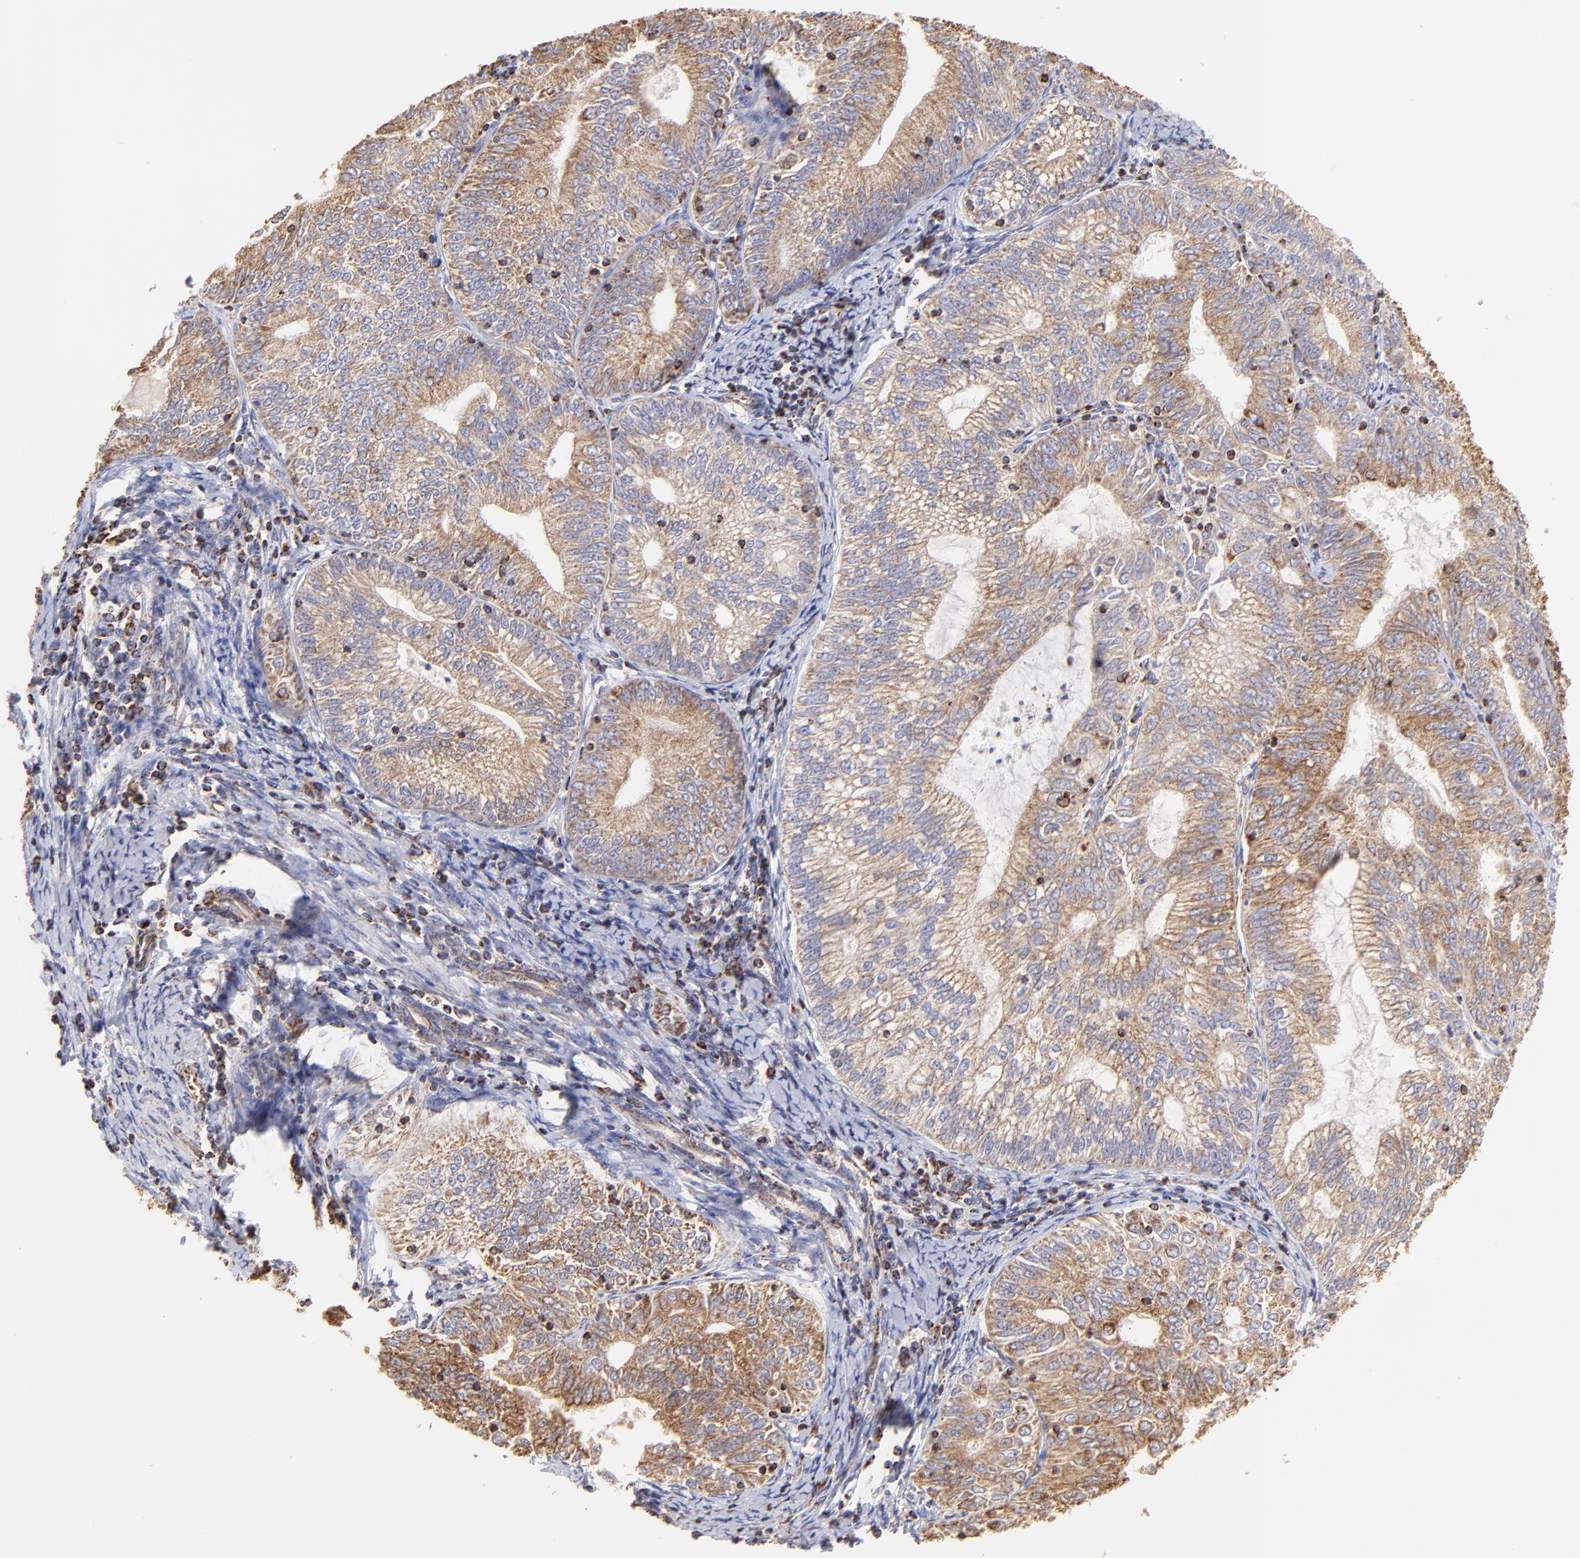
{"staining": {"intensity": "moderate", "quantity": ">75%", "location": "cytoplasmic/membranous"}, "tissue": "endometrial cancer", "cell_type": "Tumor cells", "image_type": "cancer", "snomed": [{"axis": "morphology", "description": "Adenocarcinoma, NOS"}, {"axis": "topography", "description": "Endometrium"}], "caption": "Moderate cytoplasmic/membranous expression for a protein is identified in about >75% of tumor cells of endometrial cancer using immunohistochemistry.", "gene": "ECH1", "patient": {"sex": "female", "age": 69}}